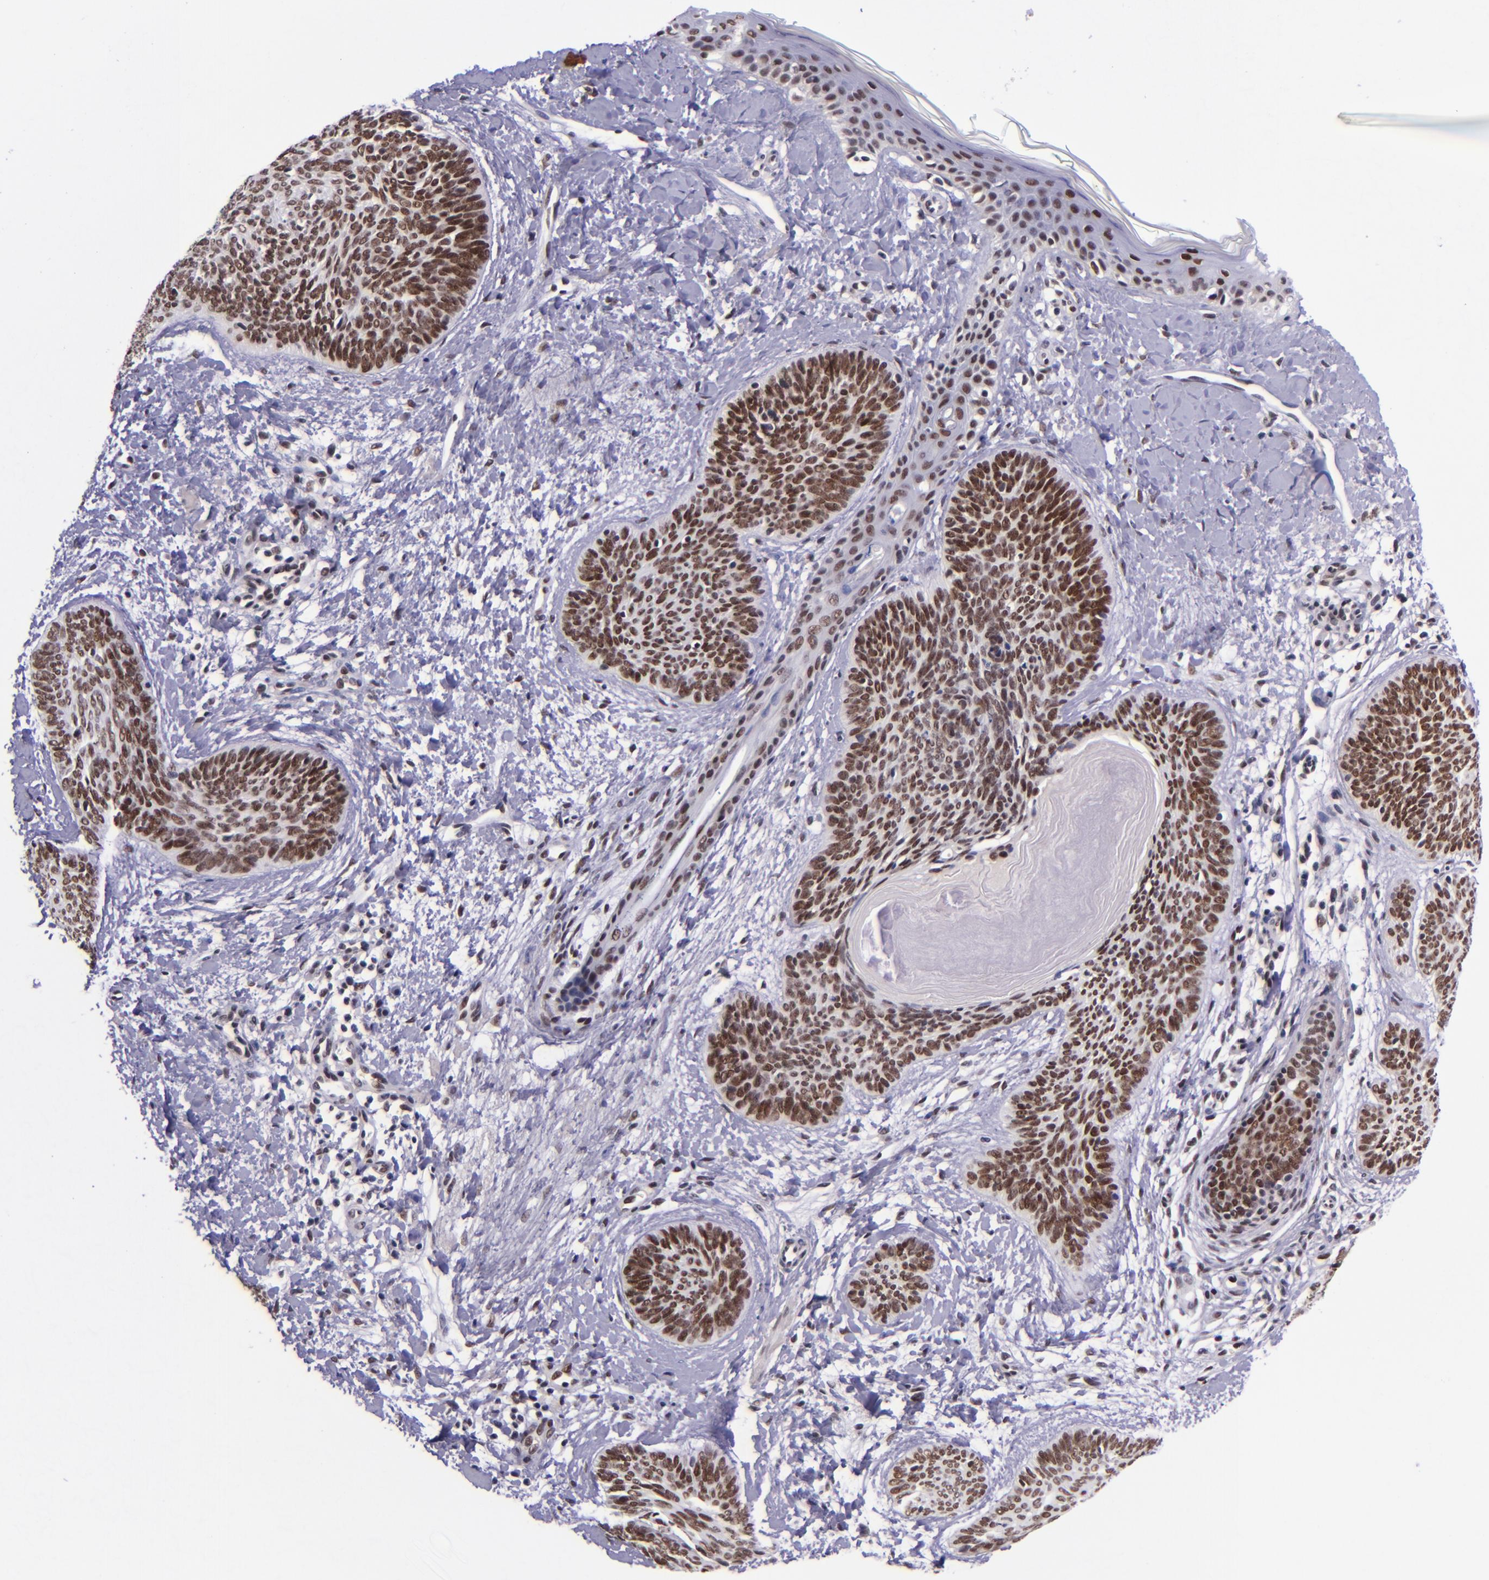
{"staining": {"intensity": "strong", "quantity": ">75%", "location": "nuclear"}, "tissue": "skin cancer", "cell_type": "Tumor cells", "image_type": "cancer", "snomed": [{"axis": "morphology", "description": "Basal cell carcinoma"}, {"axis": "topography", "description": "Skin"}], "caption": "The histopathology image reveals staining of skin cancer (basal cell carcinoma), revealing strong nuclear protein staining (brown color) within tumor cells. (Stains: DAB (3,3'-diaminobenzidine) in brown, nuclei in blue, Microscopy: brightfield microscopy at high magnification).", "gene": "GPKOW", "patient": {"sex": "female", "age": 81}}